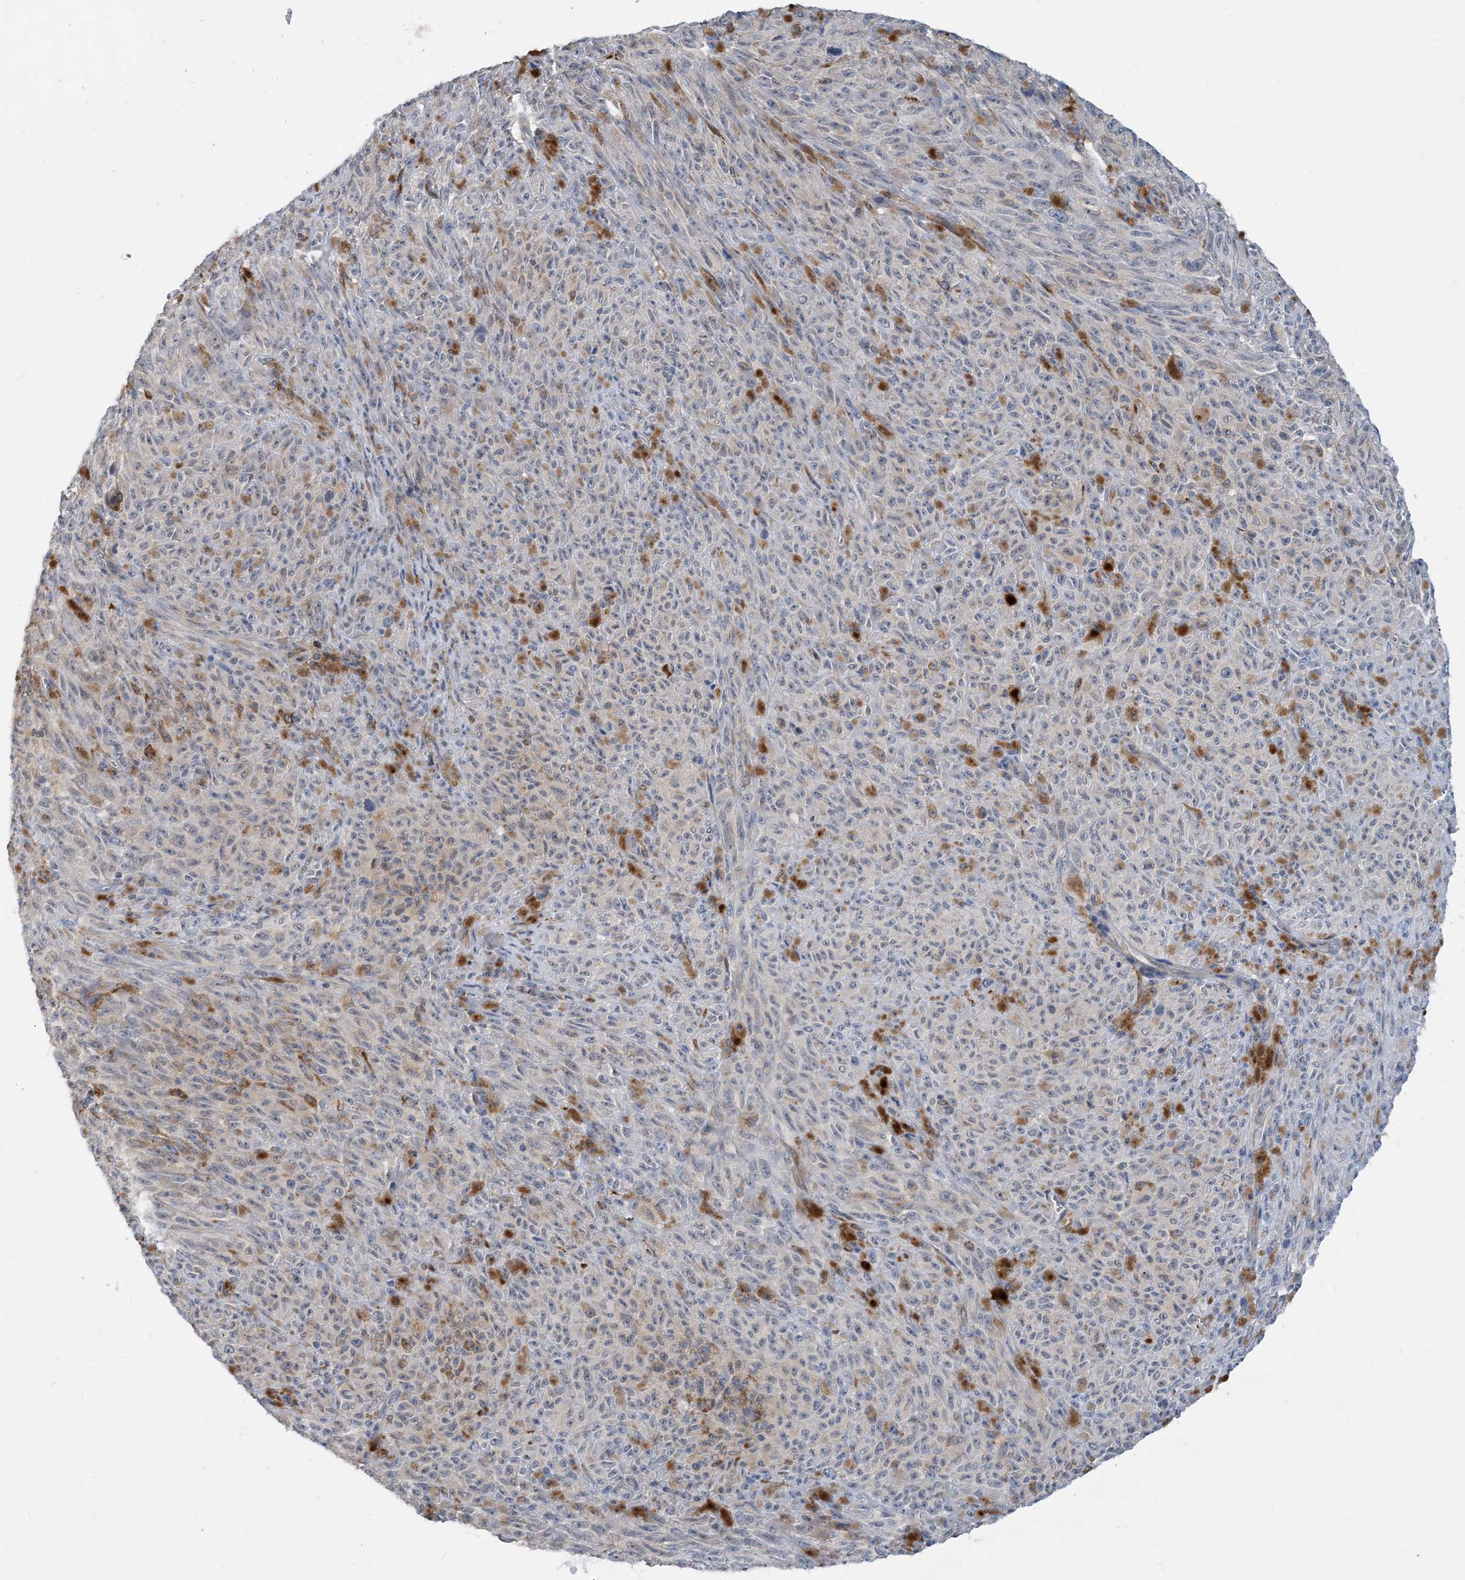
{"staining": {"intensity": "negative", "quantity": "none", "location": "none"}, "tissue": "melanoma", "cell_type": "Tumor cells", "image_type": "cancer", "snomed": [{"axis": "morphology", "description": "Malignant melanoma, NOS"}, {"axis": "topography", "description": "Skin"}], "caption": "DAB immunohistochemical staining of melanoma shows no significant expression in tumor cells. (Brightfield microscopy of DAB IHC at high magnification).", "gene": "EIF2A", "patient": {"sex": "female", "age": 82}}